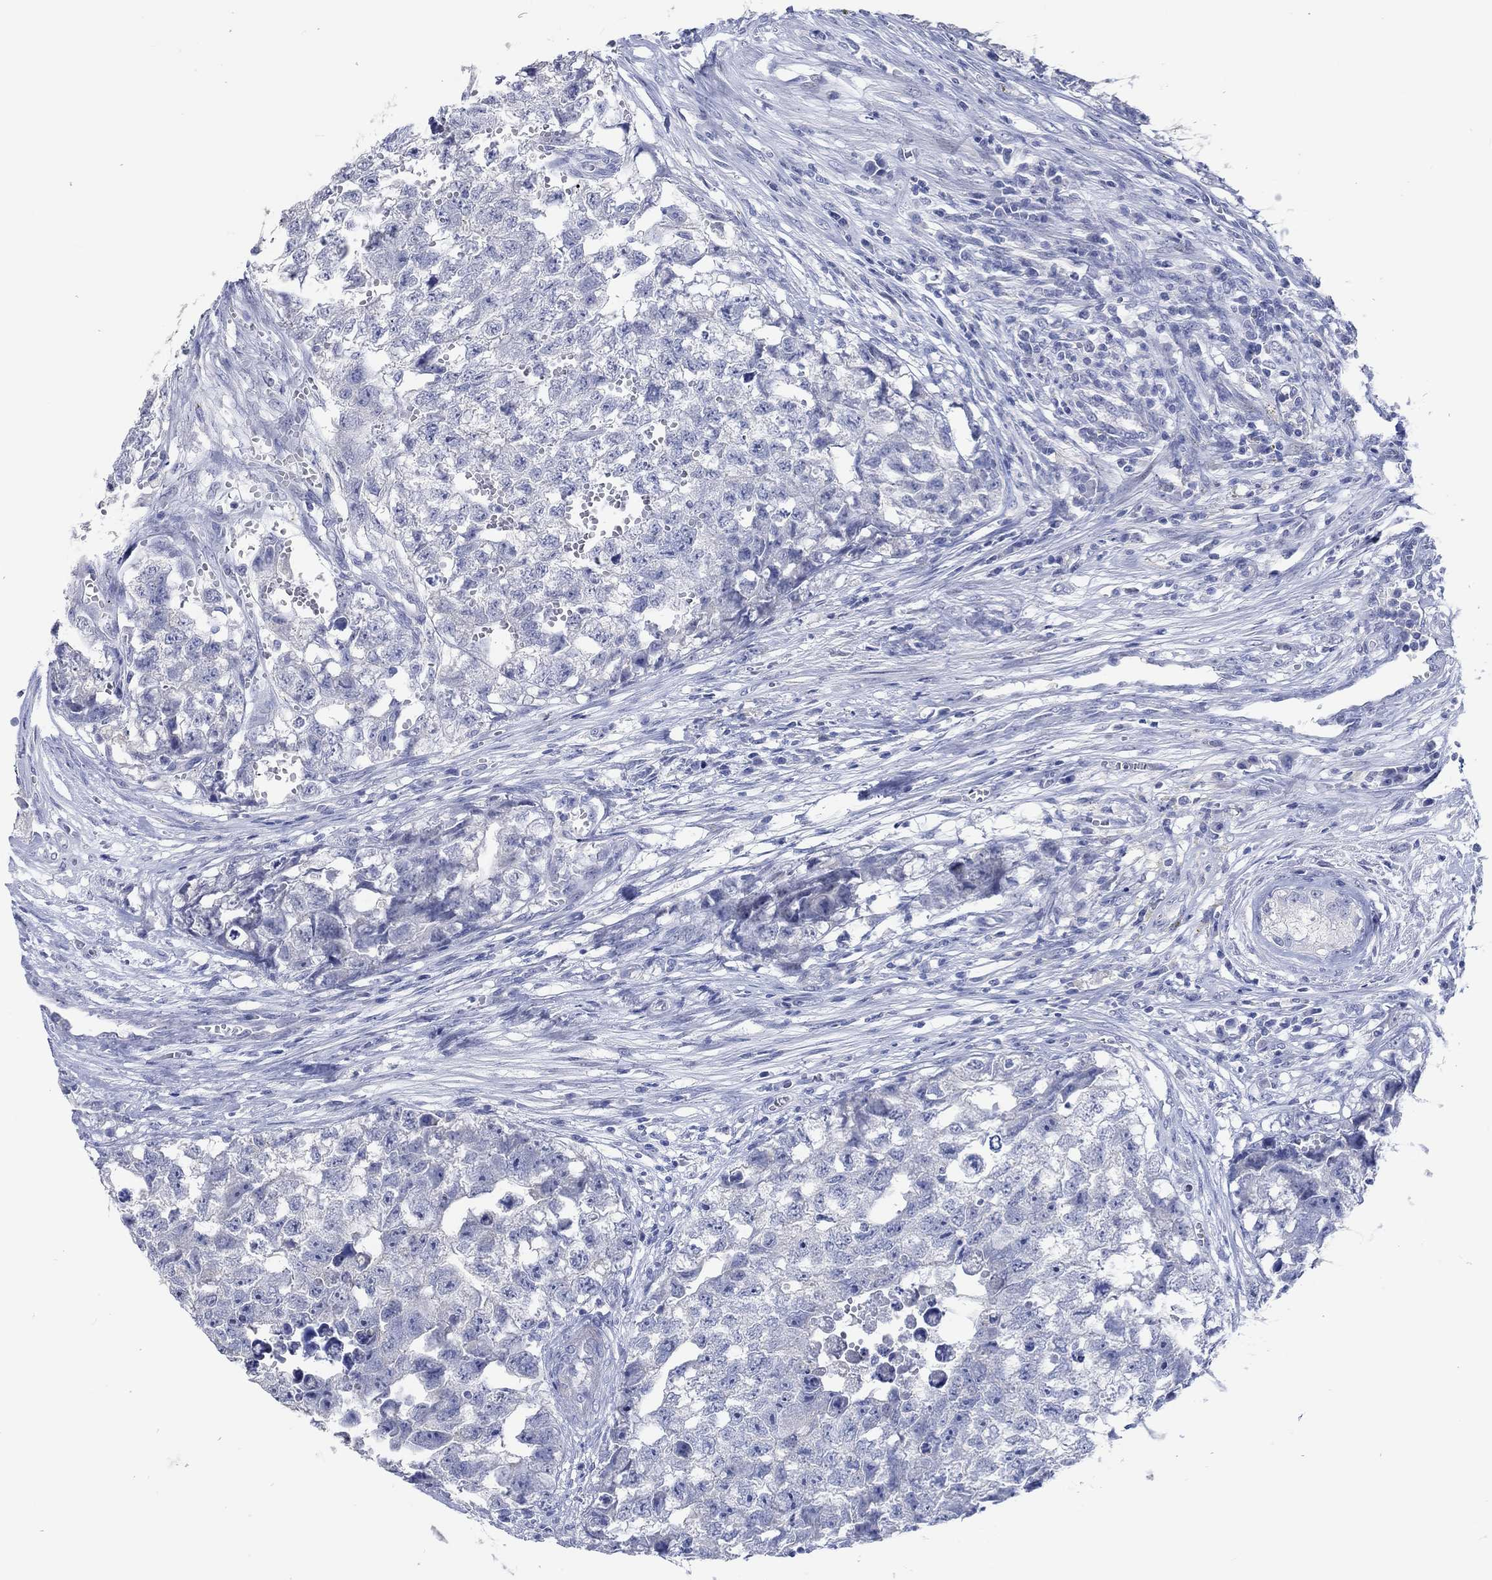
{"staining": {"intensity": "negative", "quantity": "none", "location": "none"}, "tissue": "testis cancer", "cell_type": "Tumor cells", "image_type": "cancer", "snomed": [{"axis": "morphology", "description": "Seminoma, NOS"}, {"axis": "morphology", "description": "Carcinoma, Embryonal, NOS"}, {"axis": "topography", "description": "Testis"}], "caption": "A high-resolution histopathology image shows IHC staining of testis embryonal carcinoma, which demonstrates no significant expression in tumor cells.", "gene": "C4orf47", "patient": {"sex": "male", "age": 22}}